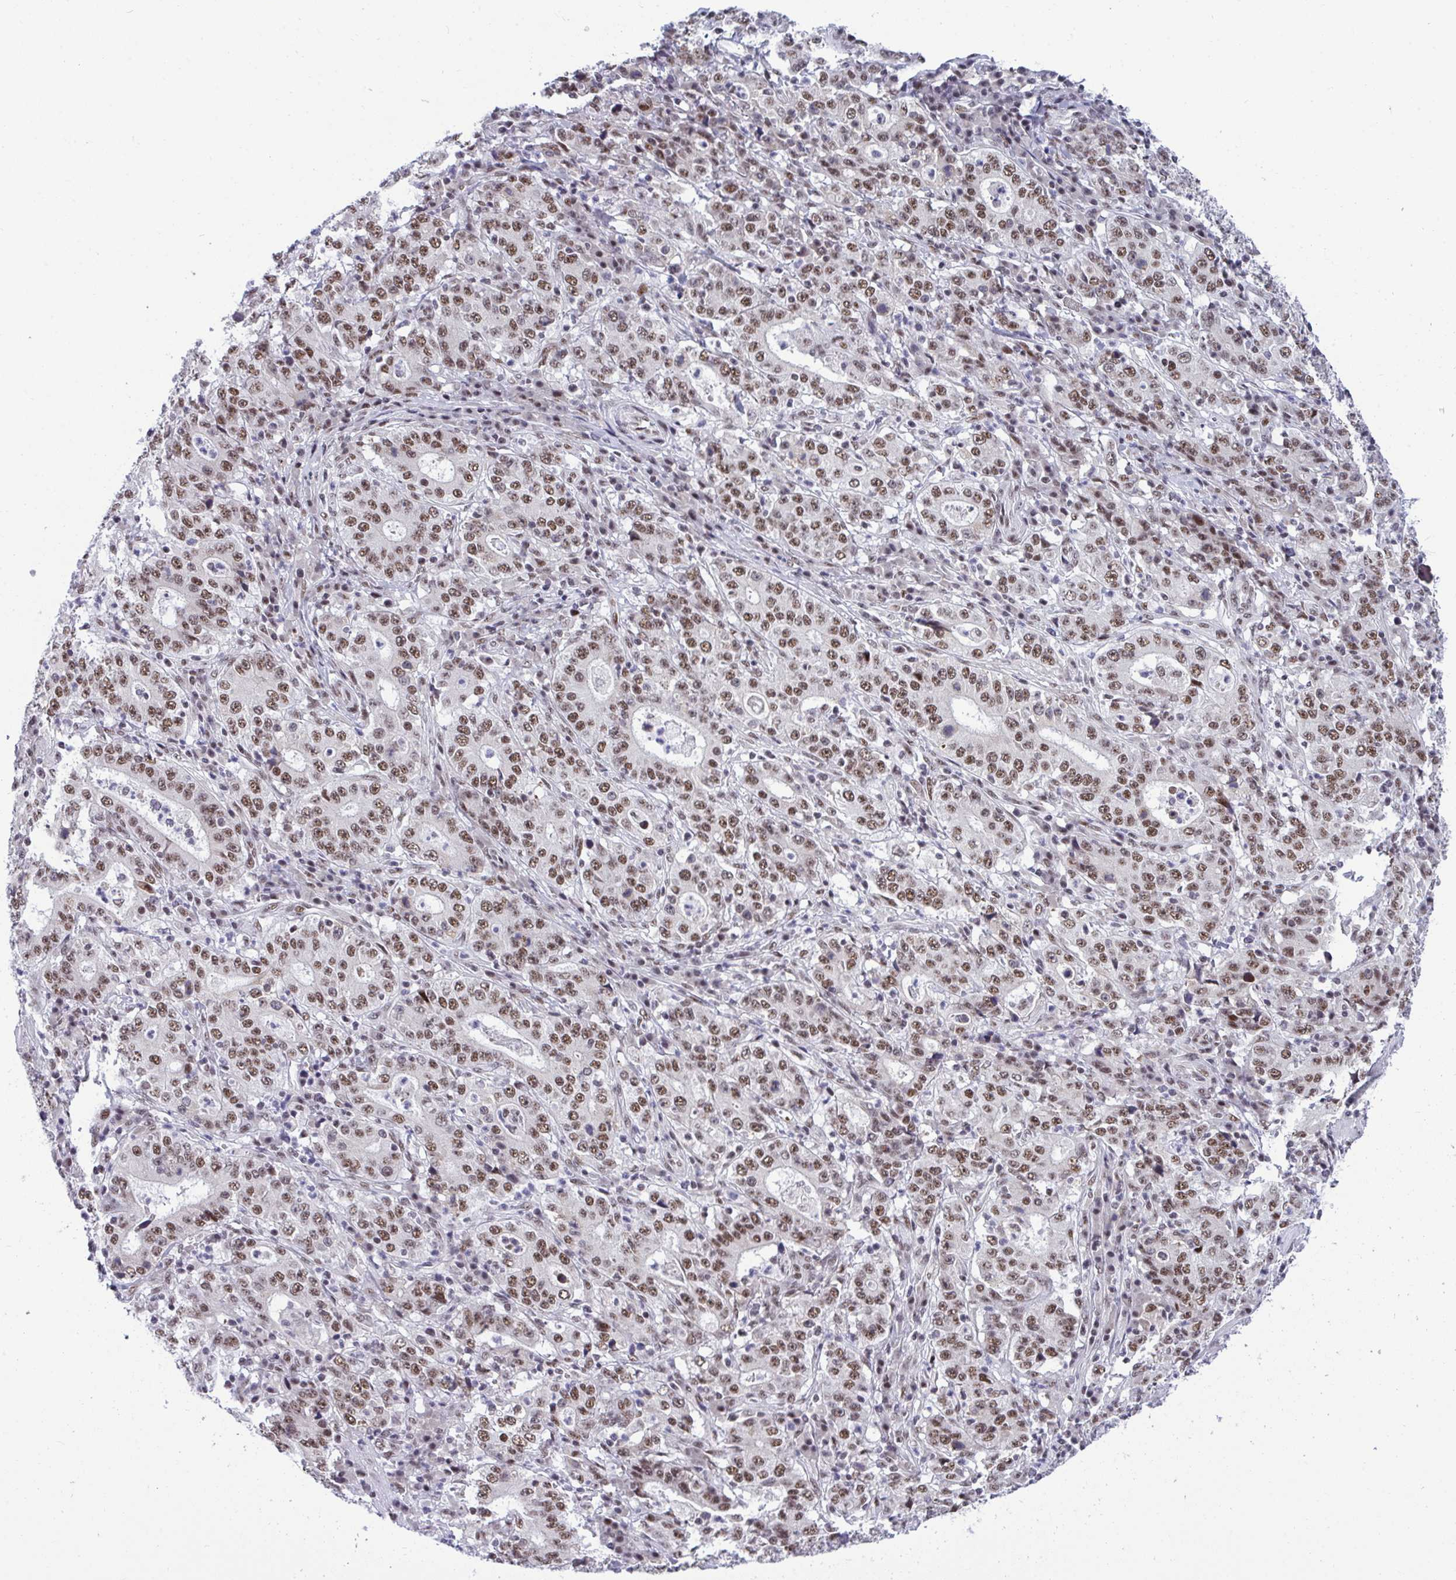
{"staining": {"intensity": "moderate", "quantity": ">75%", "location": "nuclear"}, "tissue": "stomach cancer", "cell_type": "Tumor cells", "image_type": "cancer", "snomed": [{"axis": "morphology", "description": "Normal tissue, NOS"}, {"axis": "morphology", "description": "Adenocarcinoma, NOS"}, {"axis": "topography", "description": "Stomach, upper"}, {"axis": "topography", "description": "Stomach"}], "caption": "Immunohistochemical staining of stomach adenocarcinoma exhibits medium levels of moderate nuclear expression in approximately >75% of tumor cells.", "gene": "WBP11", "patient": {"sex": "male", "age": 59}}